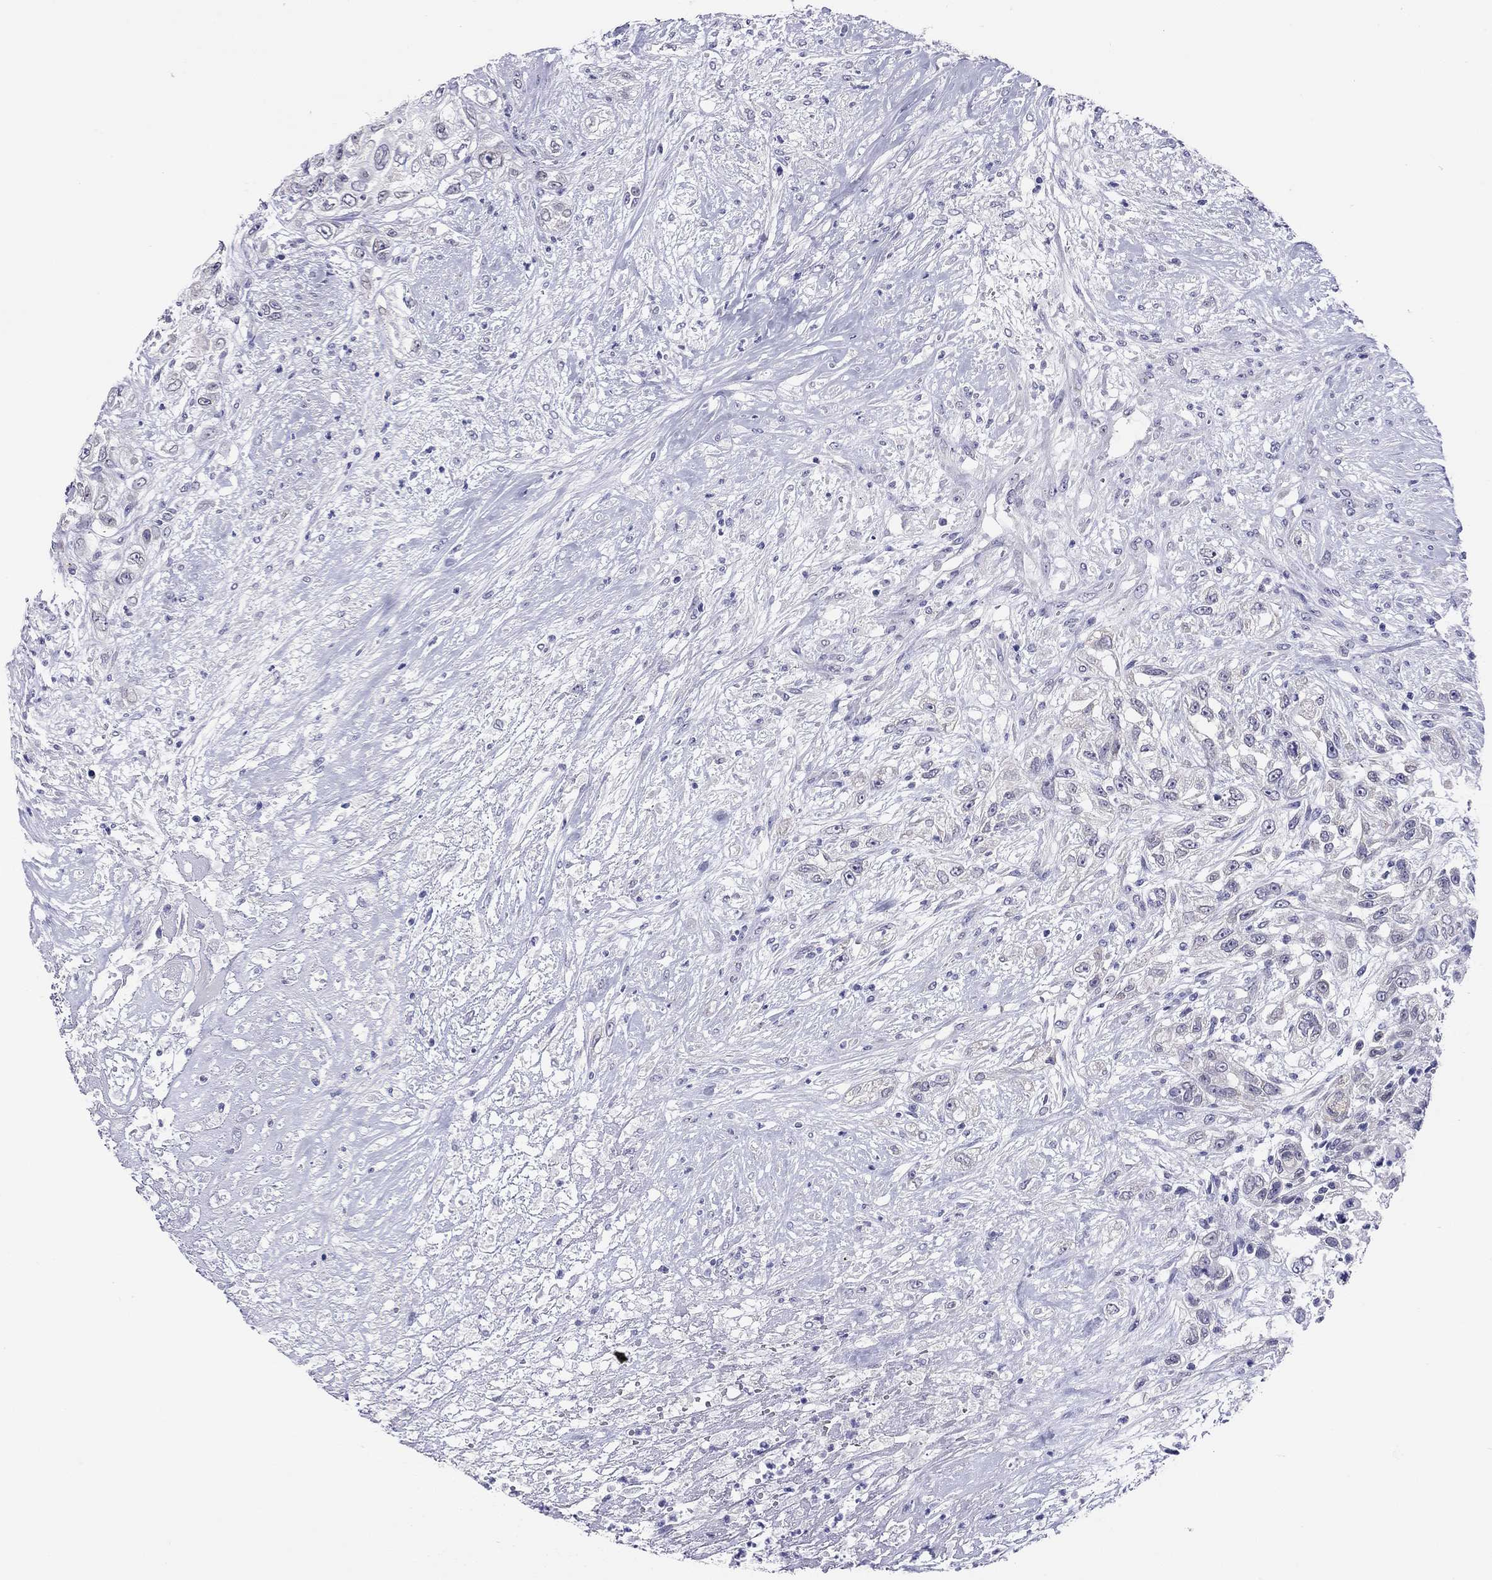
{"staining": {"intensity": "negative", "quantity": "none", "location": "none"}, "tissue": "urothelial cancer", "cell_type": "Tumor cells", "image_type": "cancer", "snomed": [{"axis": "morphology", "description": "Urothelial carcinoma, High grade"}, {"axis": "topography", "description": "Urinary bladder"}], "caption": "Photomicrograph shows no significant protein expression in tumor cells of urothelial cancer.", "gene": "ARMC12", "patient": {"sex": "female", "age": 56}}